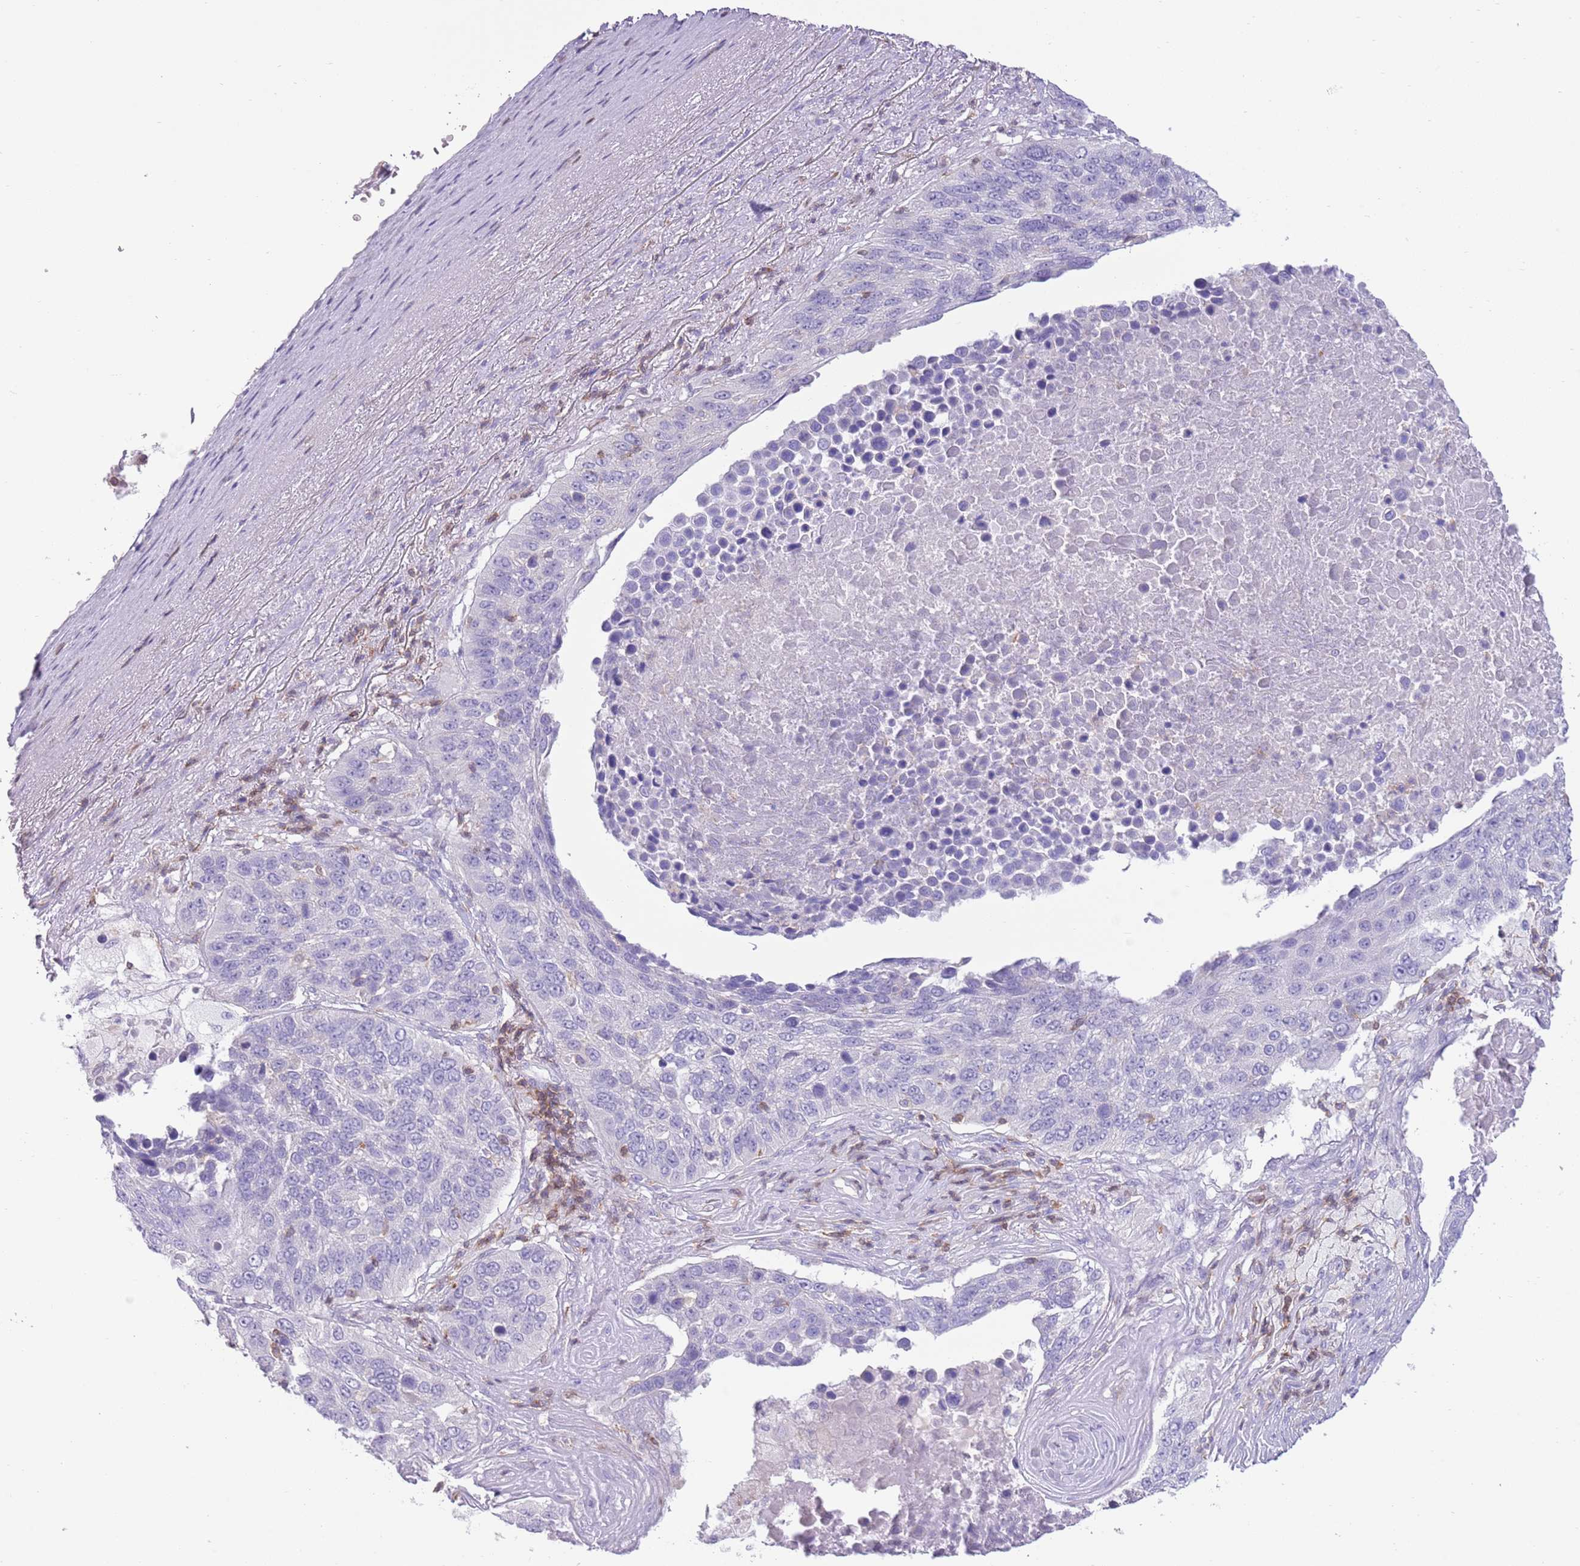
{"staining": {"intensity": "negative", "quantity": "none", "location": "none"}, "tissue": "lung cancer", "cell_type": "Tumor cells", "image_type": "cancer", "snomed": [{"axis": "morphology", "description": "Normal tissue, NOS"}, {"axis": "morphology", "description": "Squamous cell carcinoma, NOS"}, {"axis": "topography", "description": "Lymph node"}, {"axis": "topography", "description": "Lung"}], "caption": "DAB immunohistochemical staining of squamous cell carcinoma (lung) shows no significant staining in tumor cells.", "gene": "OR4Q3", "patient": {"sex": "male", "age": 66}}